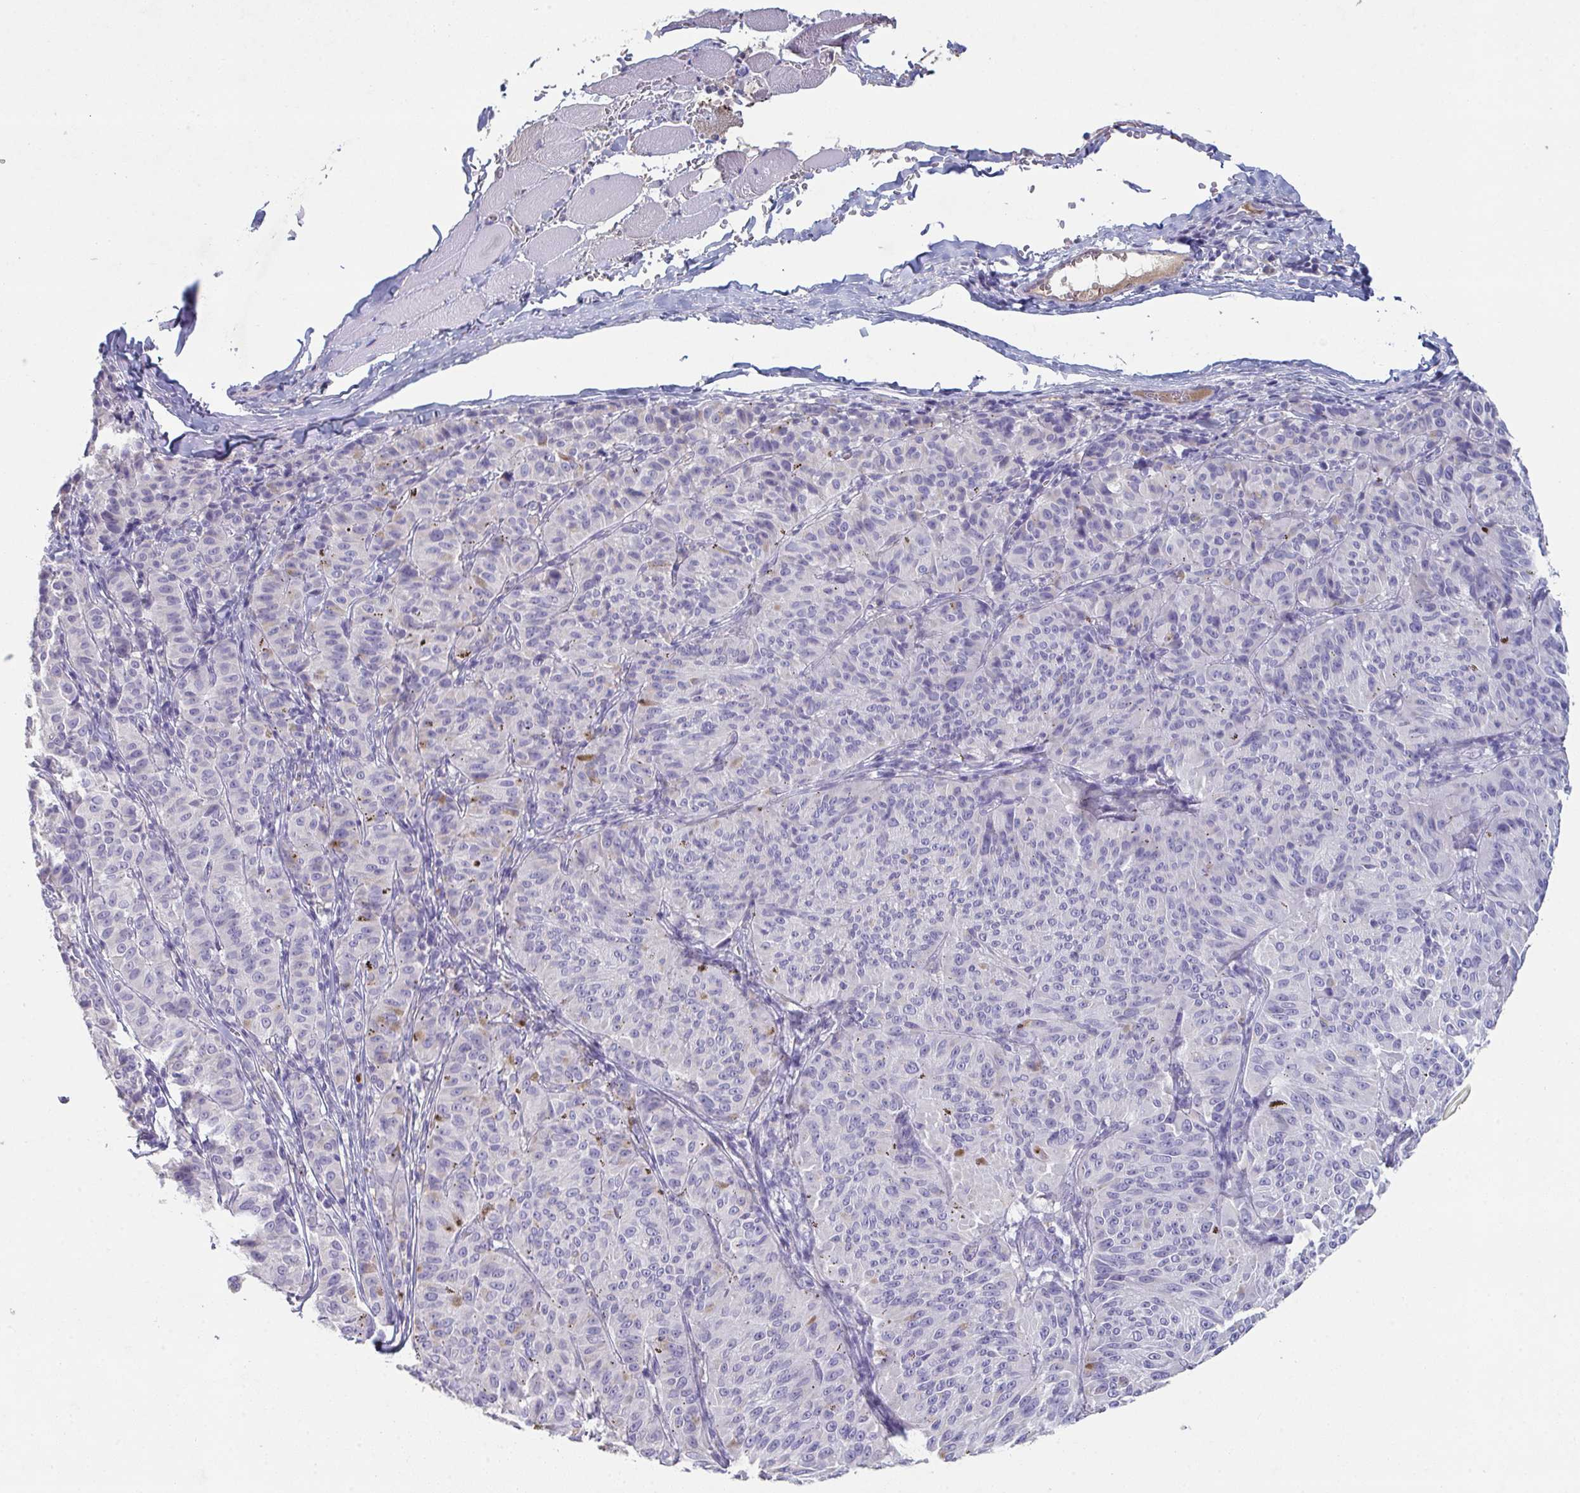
{"staining": {"intensity": "negative", "quantity": "none", "location": "none"}, "tissue": "melanoma", "cell_type": "Tumor cells", "image_type": "cancer", "snomed": [{"axis": "morphology", "description": "Malignant melanoma, NOS"}, {"axis": "topography", "description": "Skin"}], "caption": "This is an immunohistochemistry histopathology image of melanoma. There is no staining in tumor cells.", "gene": "ADAM21", "patient": {"sex": "female", "age": 72}}